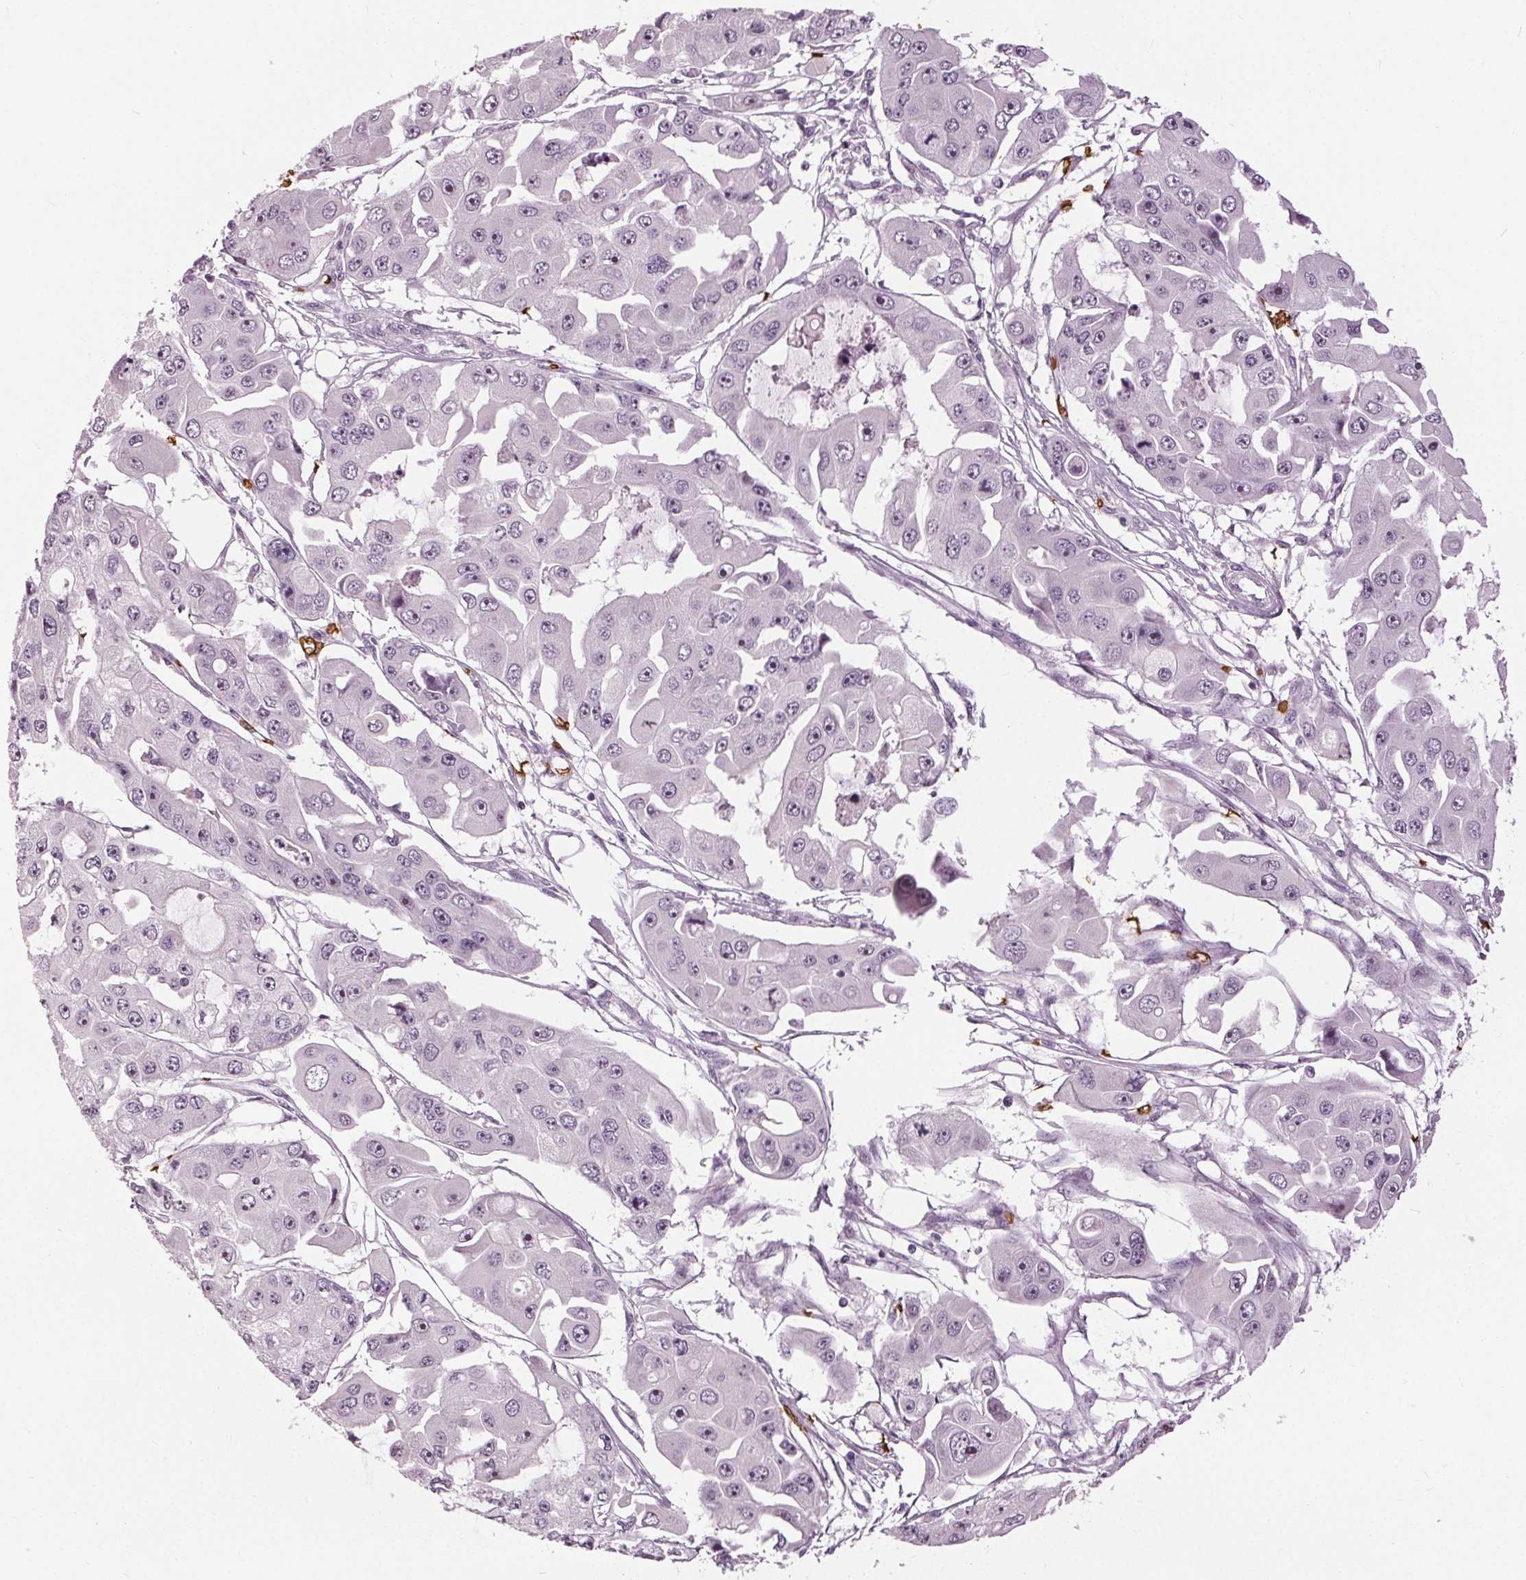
{"staining": {"intensity": "negative", "quantity": "none", "location": "none"}, "tissue": "ovarian cancer", "cell_type": "Tumor cells", "image_type": "cancer", "snomed": [{"axis": "morphology", "description": "Cystadenocarcinoma, serous, NOS"}, {"axis": "topography", "description": "Ovary"}], "caption": "Human ovarian cancer (serous cystadenocarcinoma) stained for a protein using immunohistochemistry exhibits no expression in tumor cells.", "gene": "SLC4A1", "patient": {"sex": "female", "age": 56}}